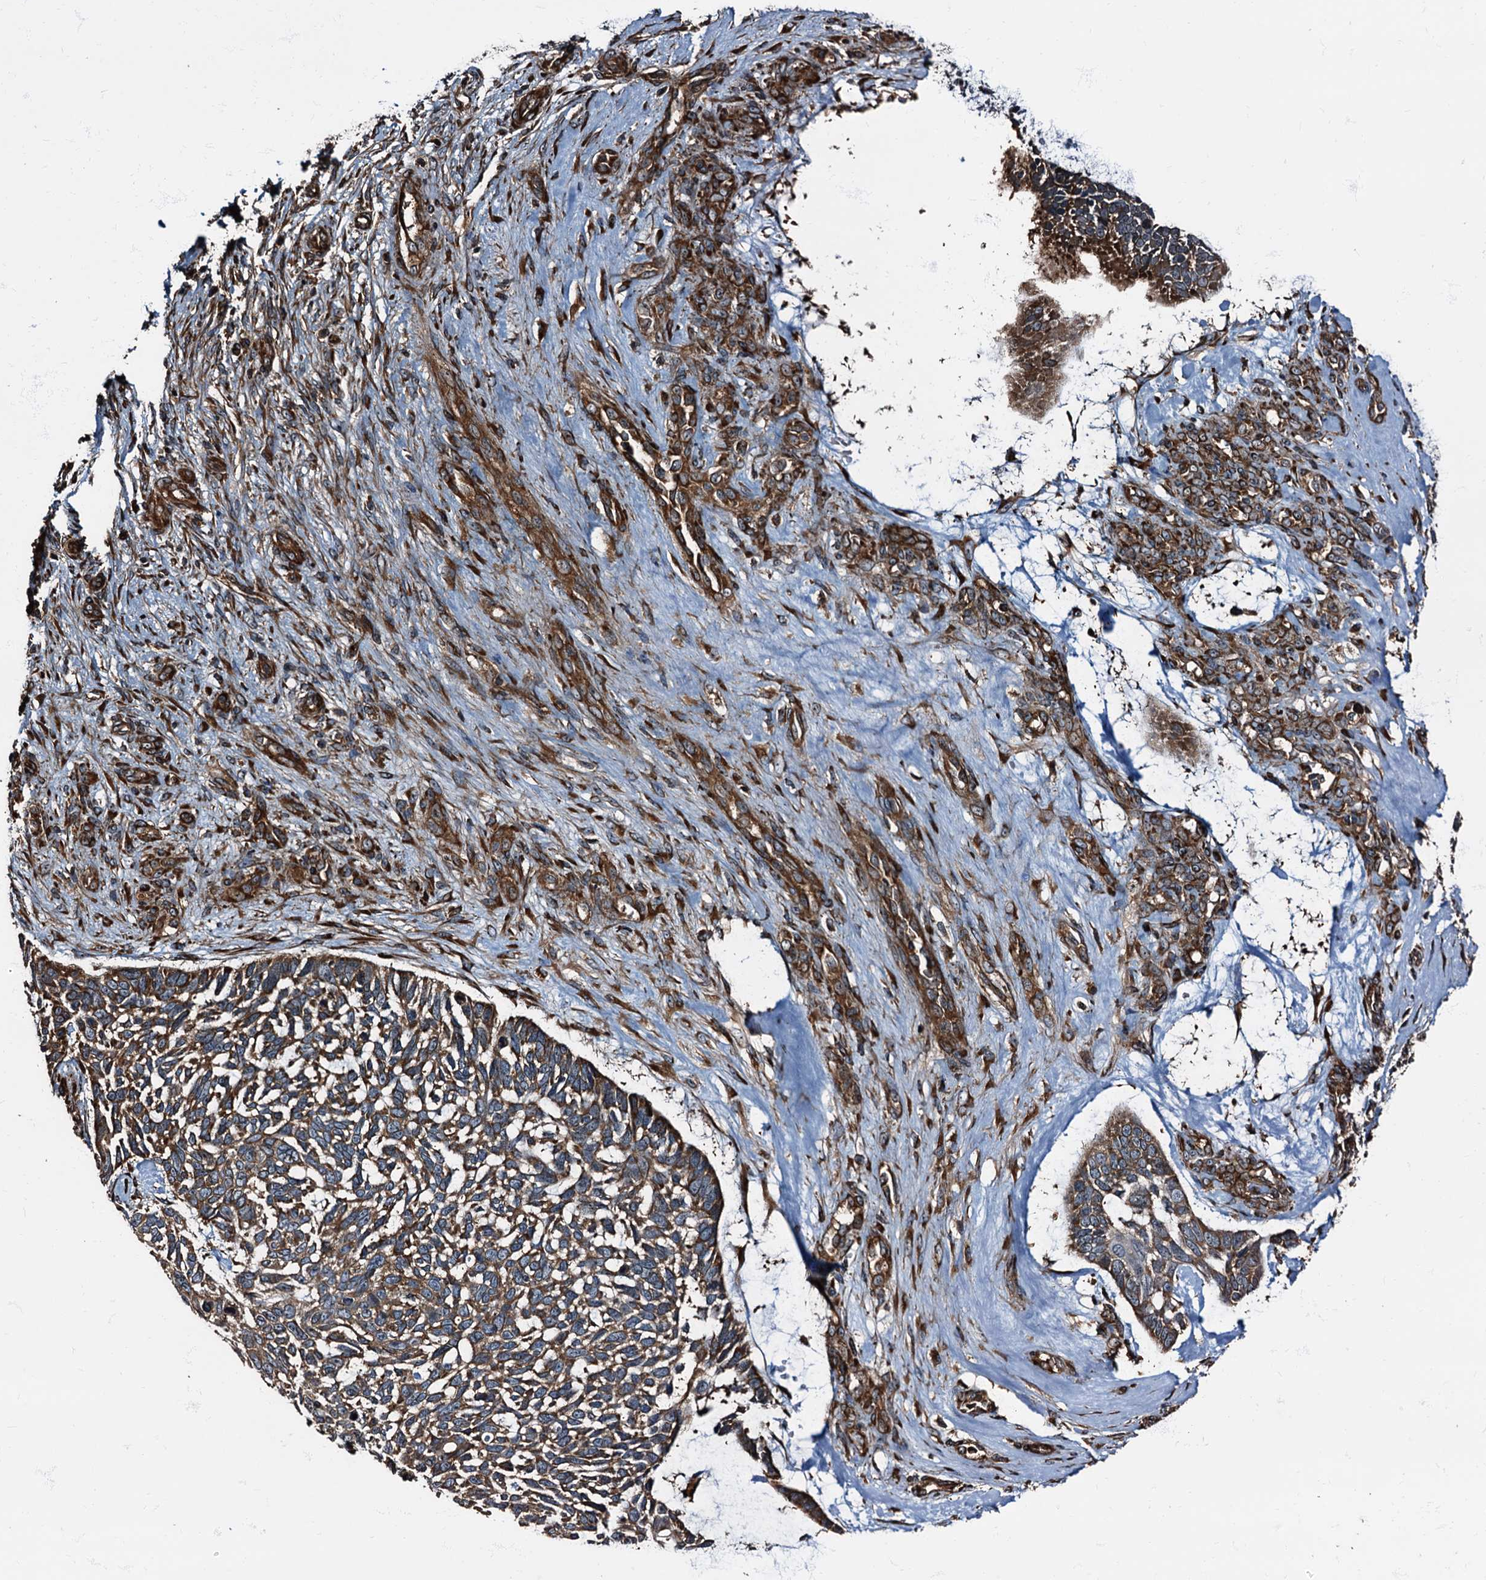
{"staining": {"intensity": "moderate", "quantity": ">75%", "location": "cytoplasmic/membranous"}, "tissue": "skin cancer", "cell_type": "Tumor cells", "image_type": "cancer", "snomed": [{"axis": "morphology", "description": "Basal cell carcinoma"}, {"axis": "topography", "description": "Skin"}], "caption": "Approximately >75% of tumor cells in skin cancer reveal moderate cytoplasmic/membranous protein positivity as visualized by brown immunohistochemical staining.", "gene": "ATP2C1", "patient": {"sex": "male", "age": 88}}